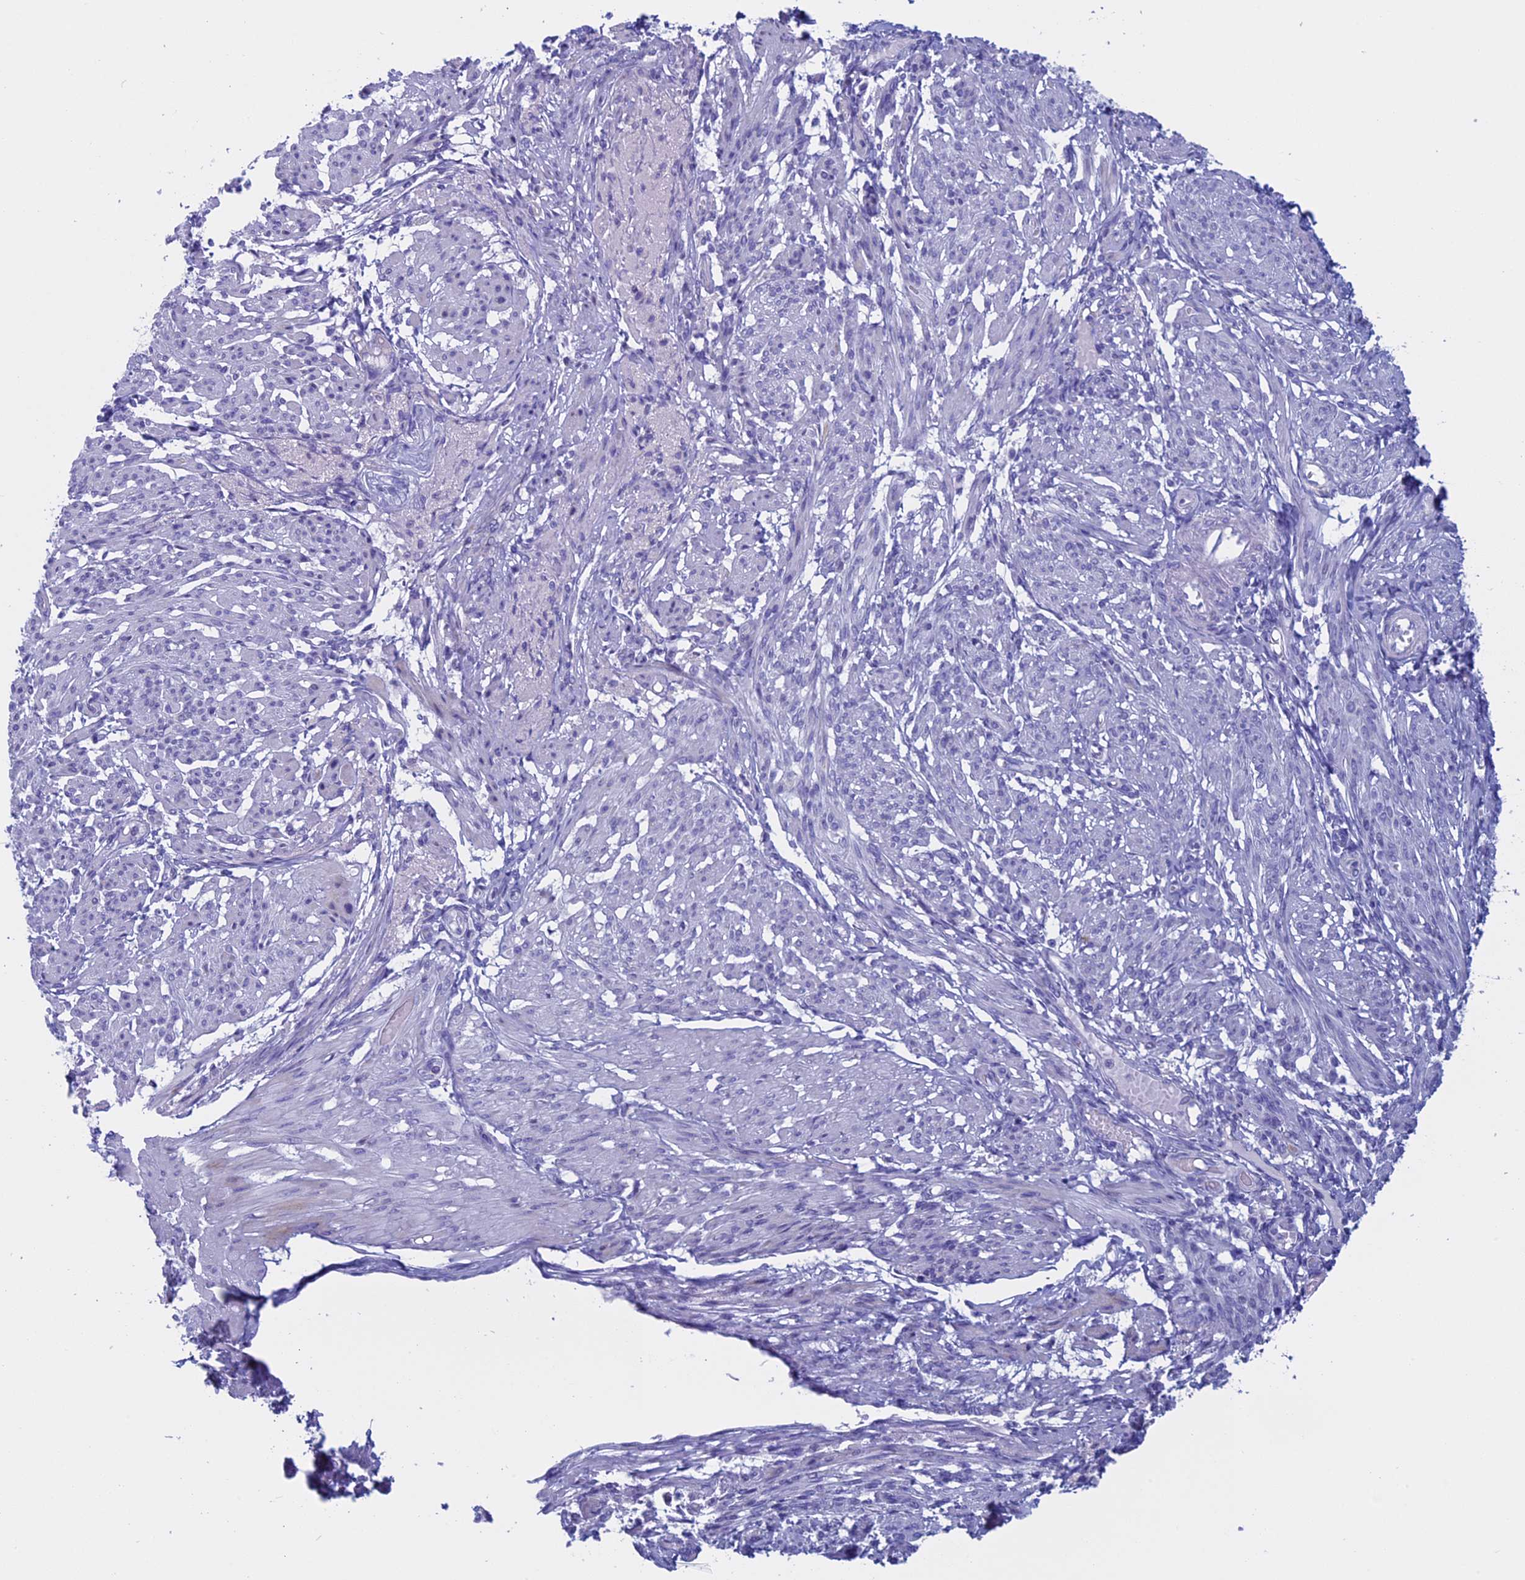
{"staining": {"intensity": "negative", "quantity": "none", "location": "none"}, "tissue": "smooth muscle", "cell_type": "Smooth muscle cells", "image_type": "normal", "snomed": [{"axis": "morphology", "description": "Normal tissue, NOS"}, {"axis": "topography", "description": "Smooth muscle"}], "caption": "Image shows no significant protein expression in smooth muscle cells of normal smooth muscle.", "gene": "ZNF563", "patient": {"sex": "female", "age": 39}}